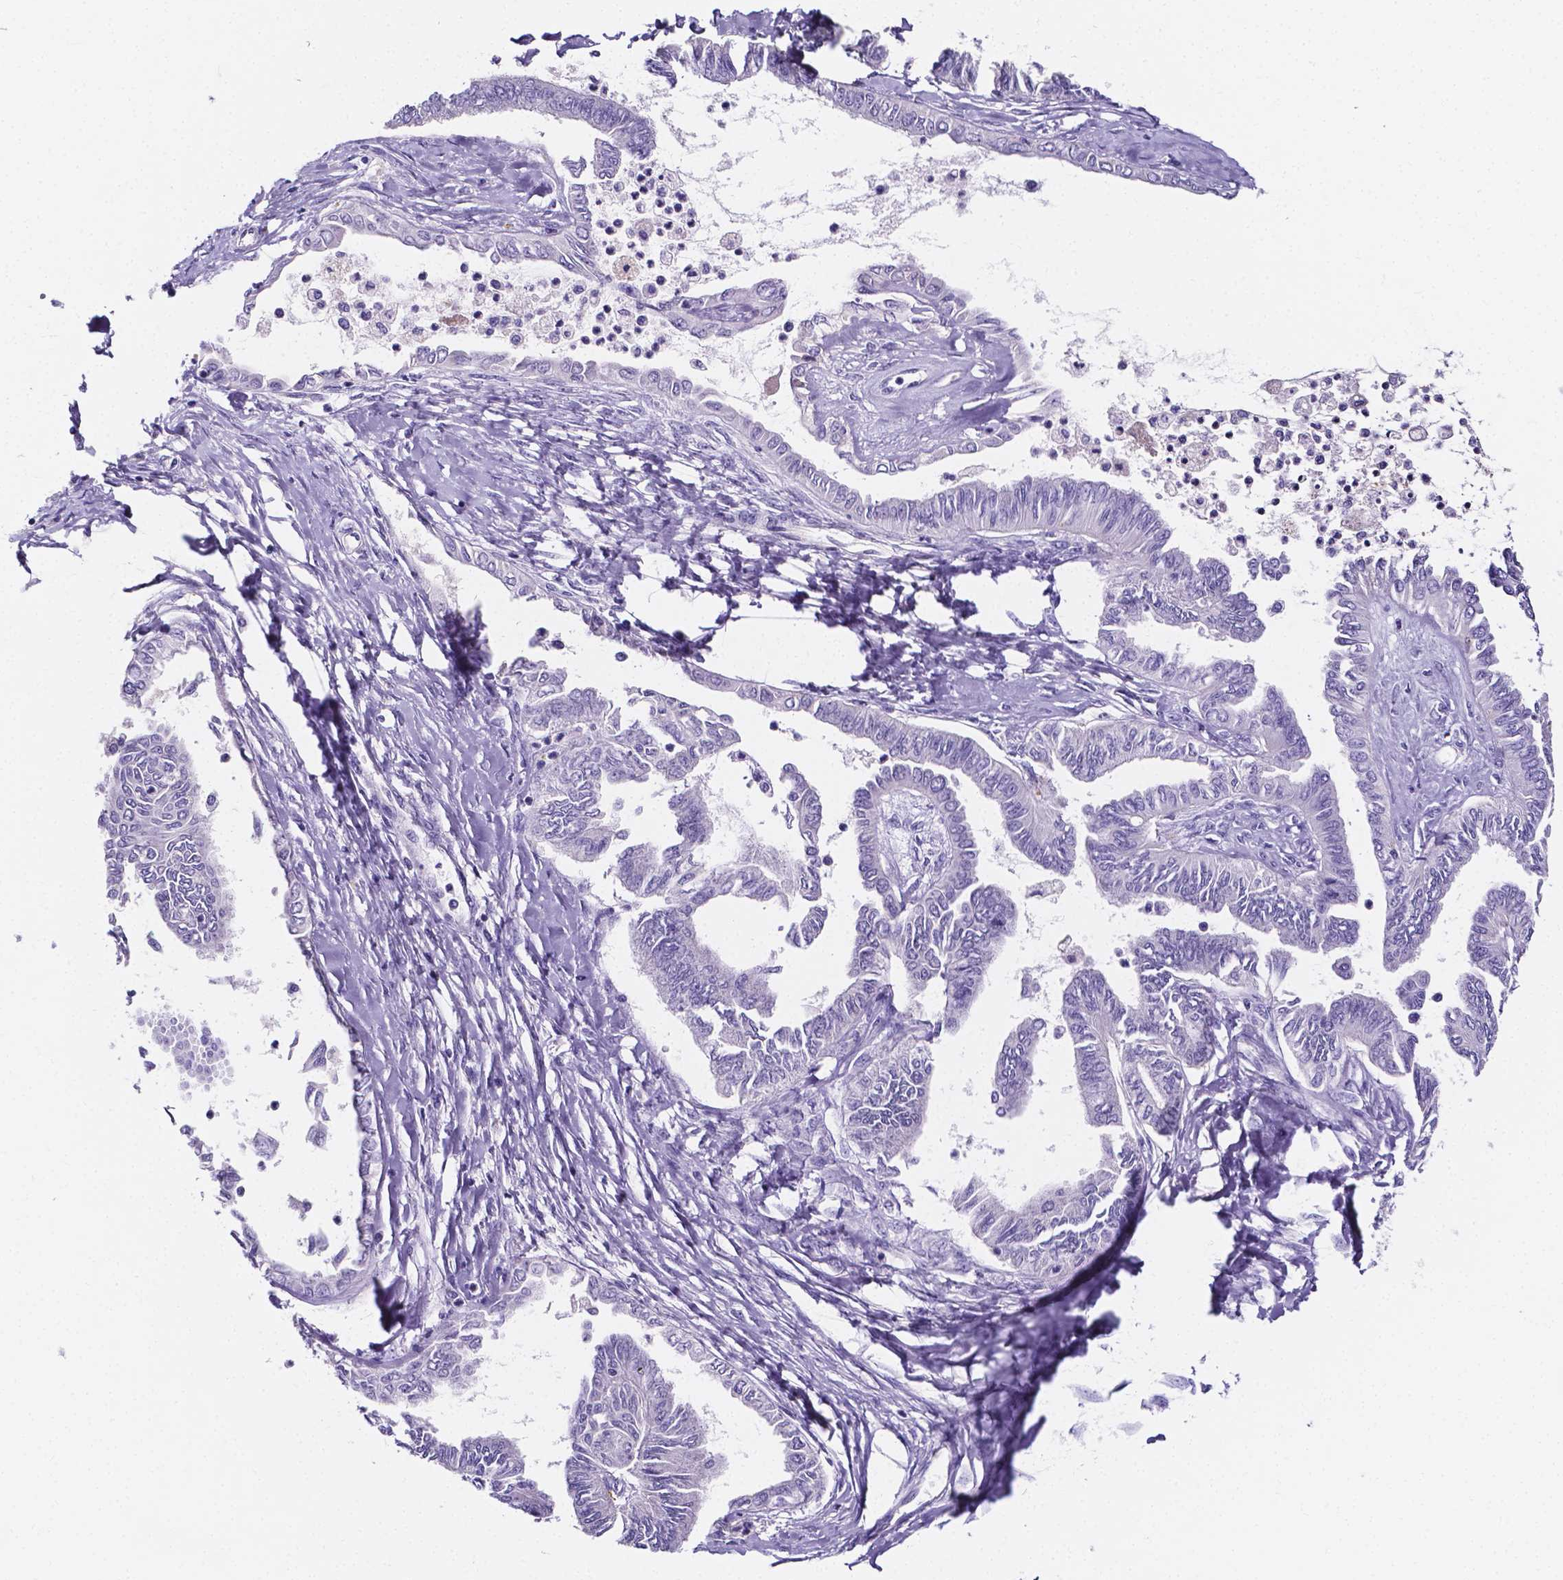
{"staining": {"intensity": "negative", "quantity": "none", "location": "none"}, "tissue": "ovarian cancer", "cell_type": "Tumor cells", "image_type": "cancer", "snomed": [{"axis": "morphology", "description": "Carcinoma, endometroid"}, {"axis": "topography", "description": "Ovary"}], "caption": "High magnification brightfield microscopy of ovarian cancer (endometroid carcinoma) stained with DAB (brown) and counterstained with hematoxylin (blue): tumor cells show no significant staining. (DAB IHC, high magnification).", "gene": "NRGN", "patient": {"sex": "female", "age": 70}}